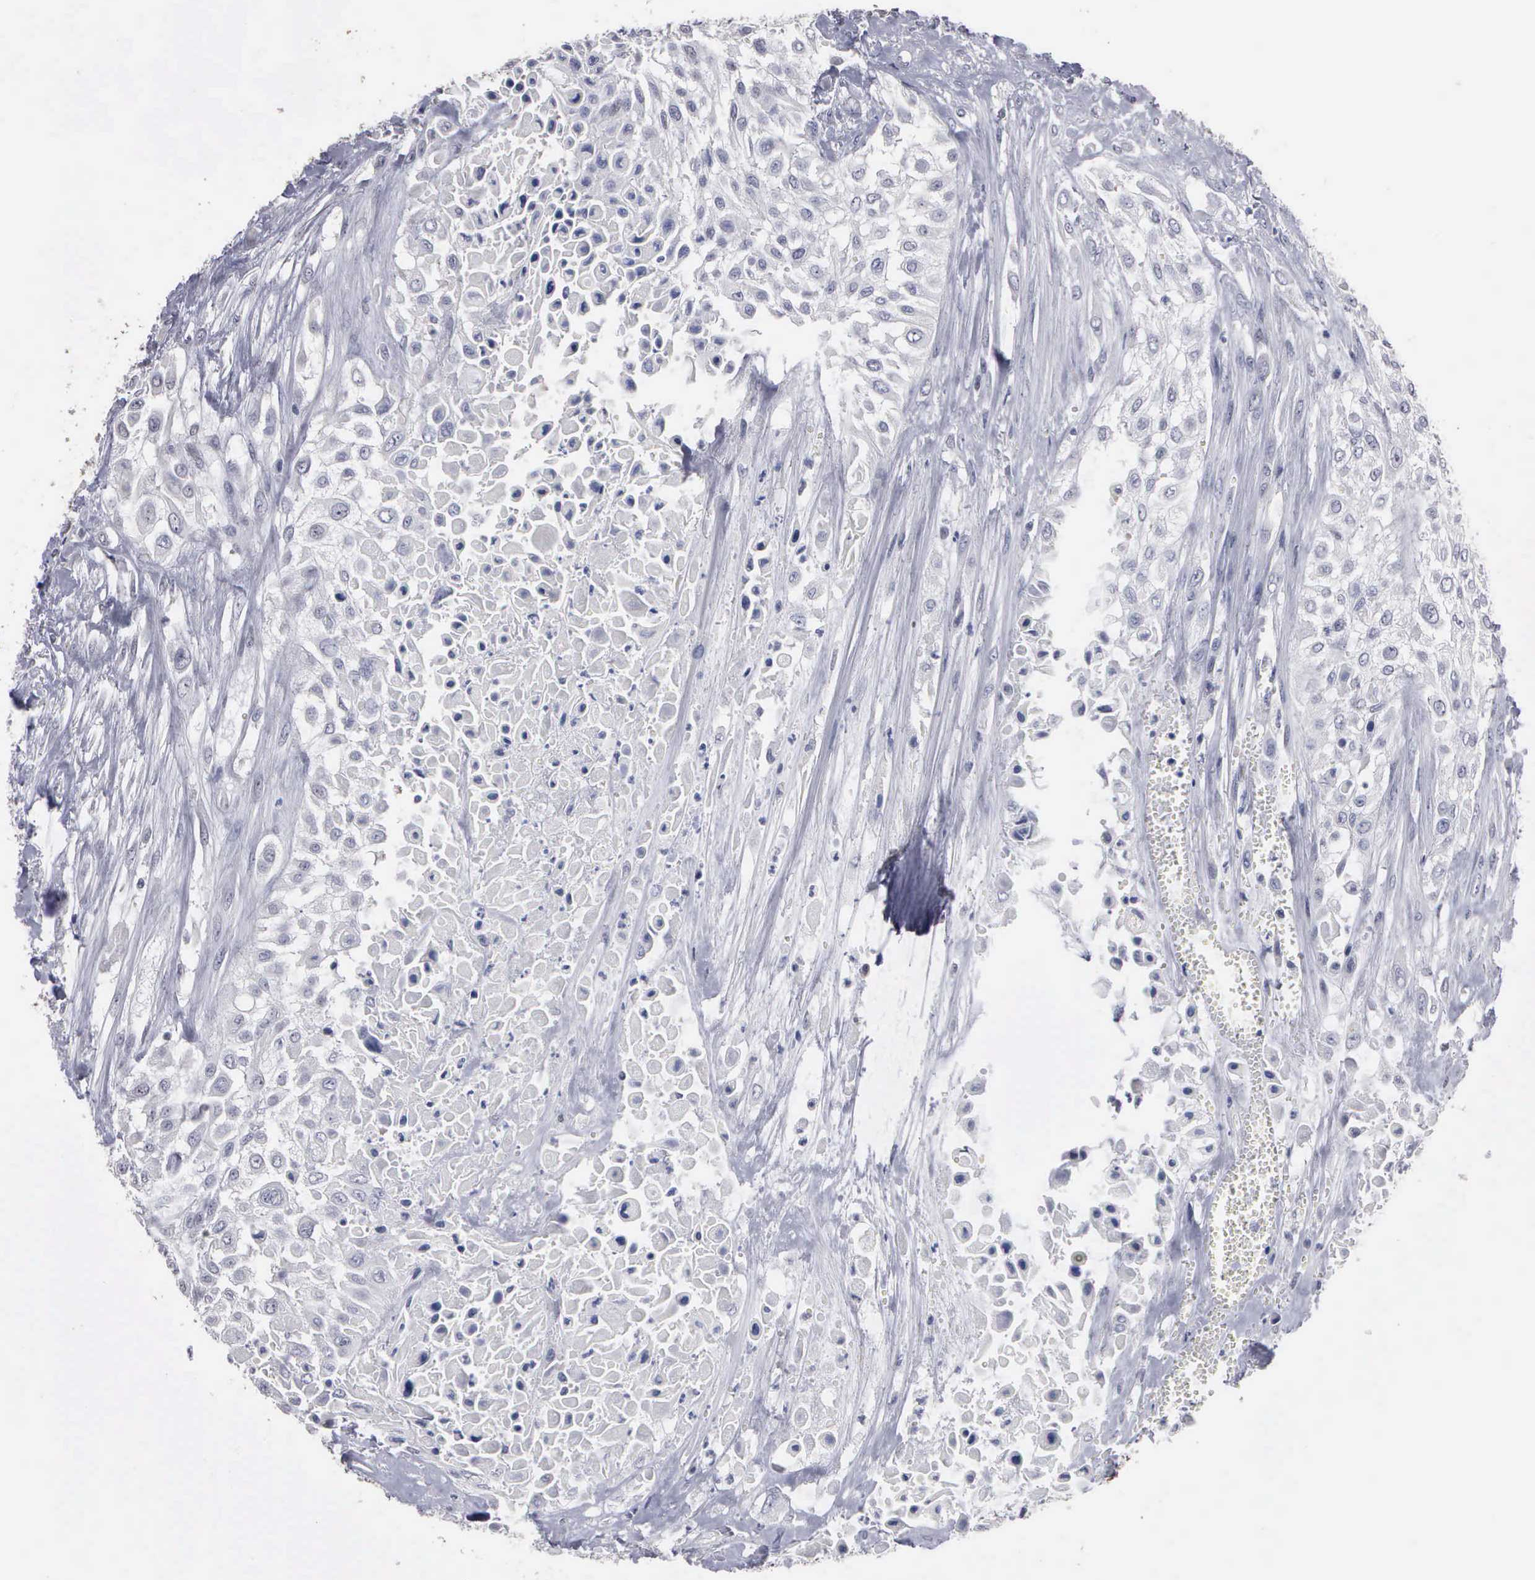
{"staining": {"intensity": "negative", "quantity": "none", "location": "none"}, "tissue": "urothelial cancer", "cell_type": "Tumor cells", "image_type": "cancer", "snomed": [{"axis": "morphology", "description": "Urothelial carcinoma, High grade"}, {"axis": "topography", "description": "Urinary bladder"}], "caption": "Urothelial cancer was stained to show a protein in brown. There is no significant expression in tumor cells.", "gene": "UPB1", "patient": {"sex": "male", "age": 57}}